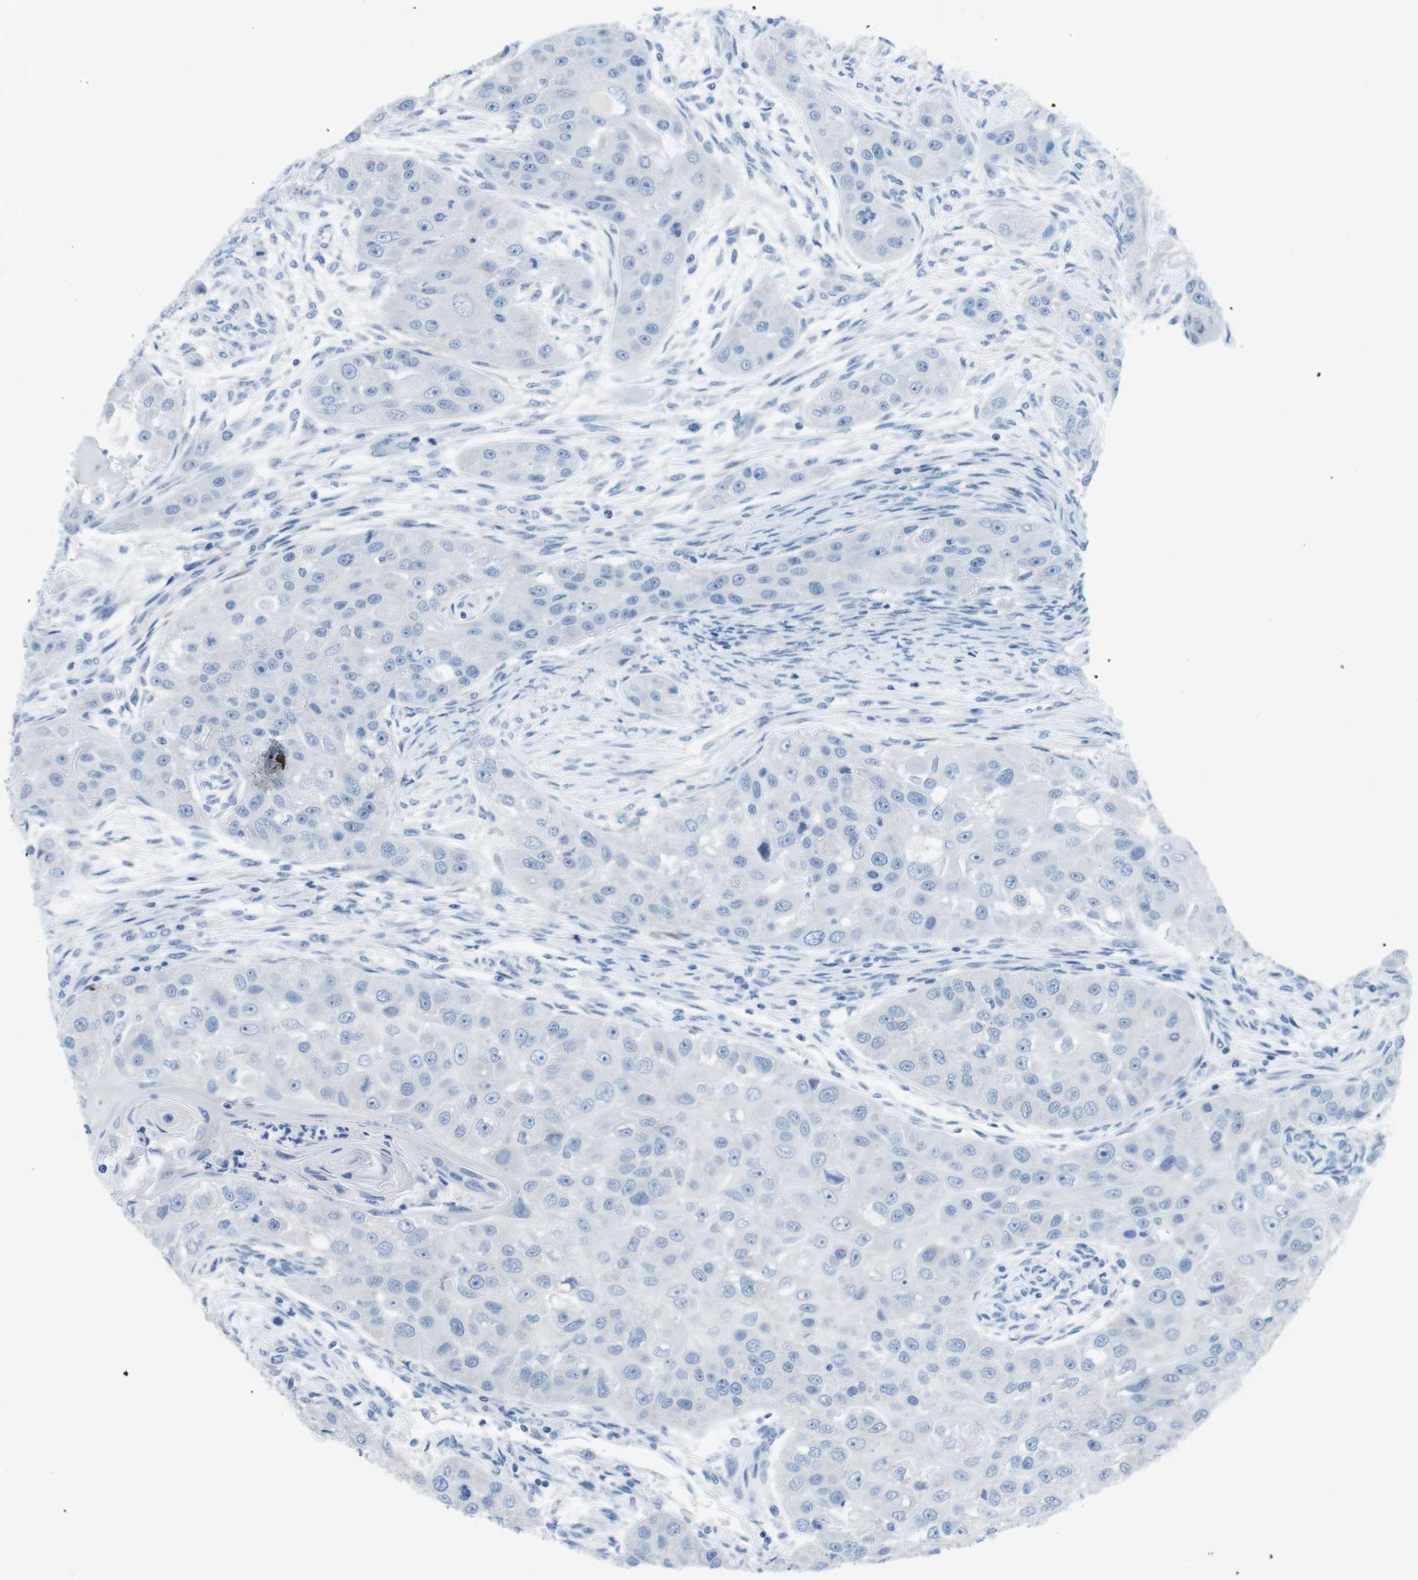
{"staining": {"intensity": "negative", "quantity": "none", "location": "none"}, "tissue": "head and neck cancer", "cell_type": "Tumor cells", "image_type": "cancer", "snomed": [{"axis": "morphology", "description": "Normal tissue, NOS"}, {"axis": "morphology", "description": "Squamous cell carcinoma, NOS"}, {"axis": "topography", "description": "Skeletal muscle"}, {"axis": "topography", "description": "Head-Neck"}], "caption": "Tumor cells show no significant protein expression in head and neck cancer (squamous cell carcinoma). Nuclei are stained in blue.", "gene": "GAP43", "patient": {"sex": "male", "age": 51}}